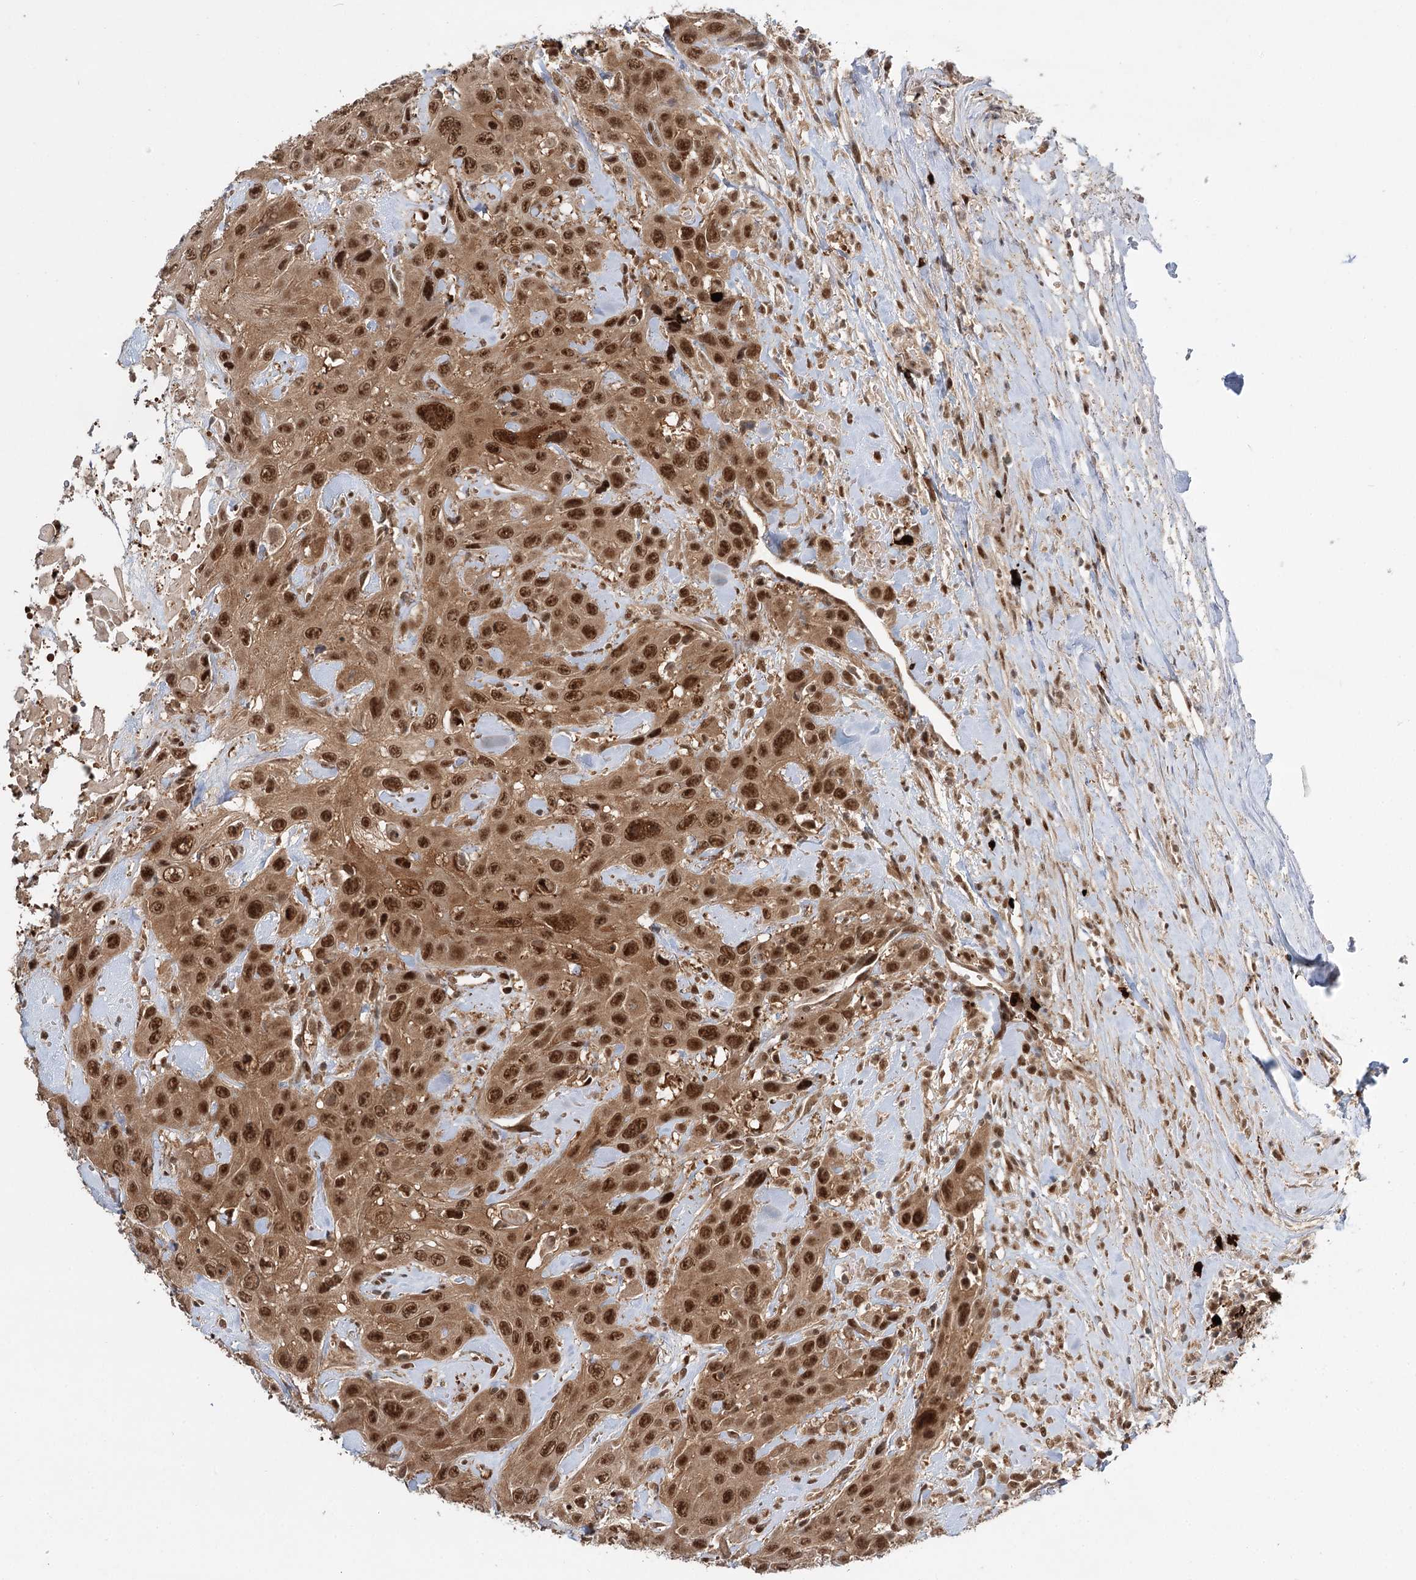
{"staining": {"intensity": "strong", "quantity": ">75%", "location": "cytoplasmic/membranous,nuclear"}, "tissue": "head and neck cancer", "cell_type": "Tumor cells", "image_type": "cancer", "snomed": [{"axis": "morphology", "description": "Squamous cell carcinoma, NOS"}, {"axis": "topography", "description": "Head-Neck"}], "caption": "A brown stain shows strong cytoplasmic/membranous and nuclear expression of a protein in squamous cell carcinoma (head and neck) tumor cells. (Brightfield microscopy of DAB IHC at high magnification).", "gene": "N6AMT1", "patient": {"sex": "male", "age": 81}}